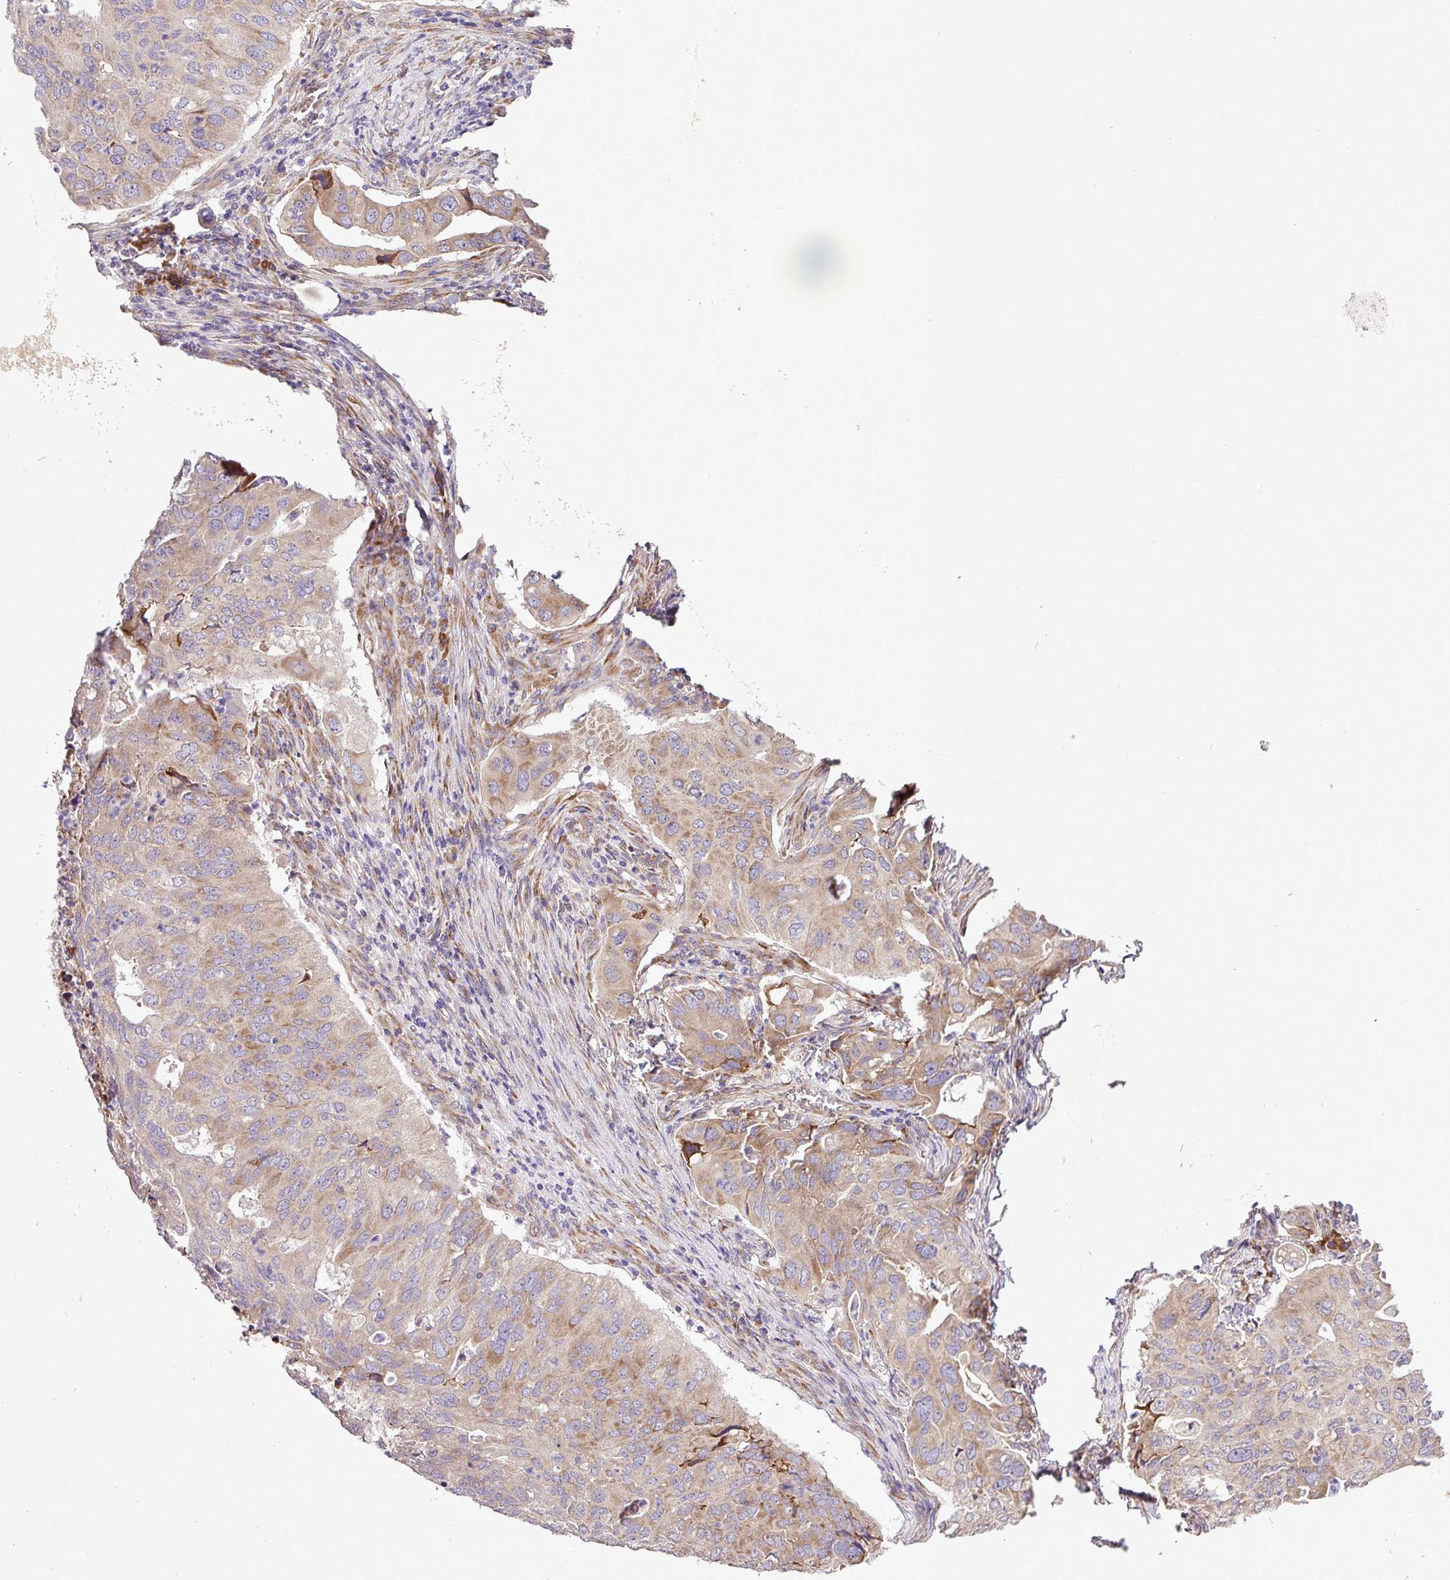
{"staining": {"intensity": "weak", "quantity": "25%-75%", "location": "cytoplasmic/membranous"}, "tissue": "lung cancer", "cell_type": "Tumor cells", "image_type": "cancer", "snomed": [{"axis": "morphology", "description": "Adenocarcinoma, NOS"}, {"axis": "topography", "description": "Lung"}], "caption": "This photomicrograph demonstrates immunohistochemistry staining of adenocarcinoma (lung), with low weak cytoplasmic/membranous staining in about 25%-75% of tumor cells.", "gene": "RPL13", "patient": {"sex": "male", "age": 48}}